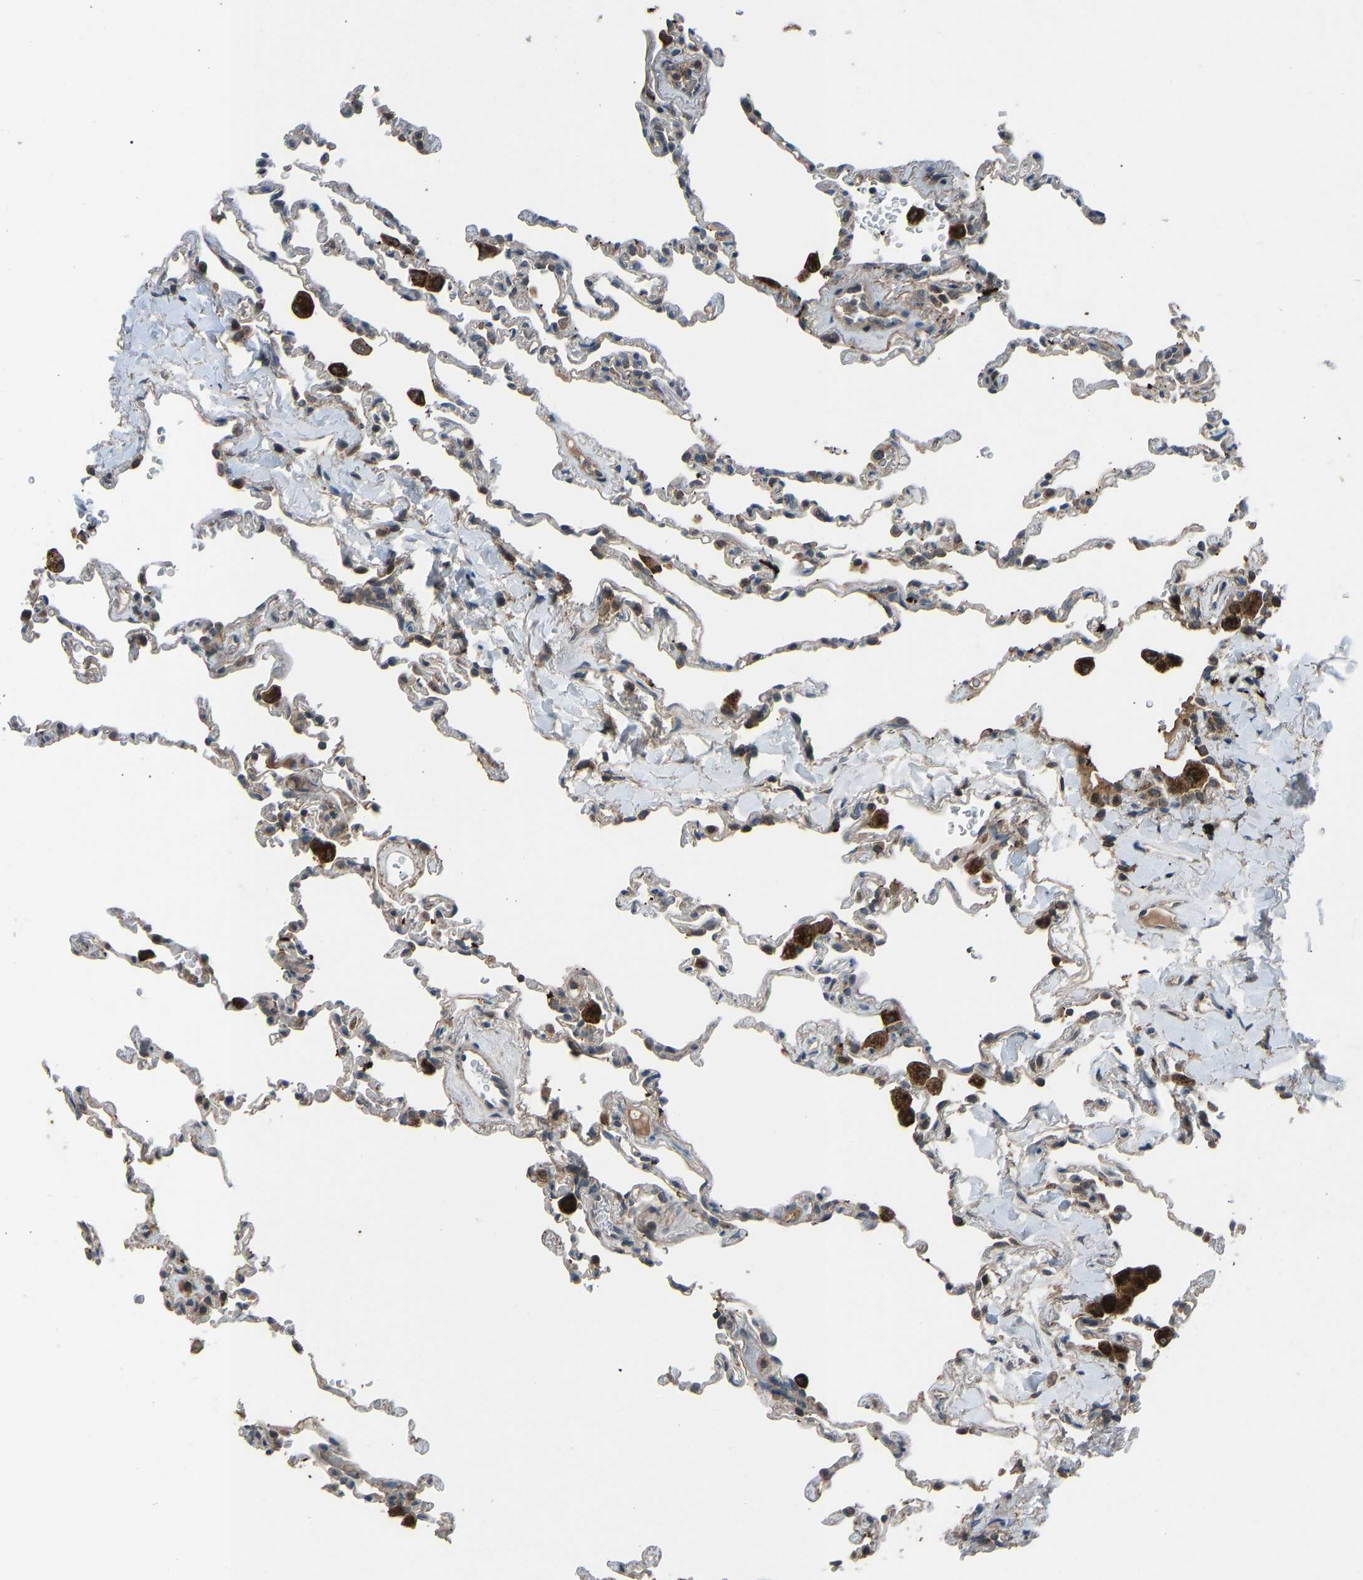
{"staining": {"intensity": "moderate", "quantity": "25%-75%", "location": "cytoplasmic/membranous"}, "tissue": "lung", "cell_type": "Alveolar cells", "image_type": "normal", "snomed": [{"axis": "morphology", "description": "Normal tissue, NOS"}, {"axis": "topography", "description": "Lung"}], "caption": "Alveolar cells display medium levels of moderate cytoplasmic/membranous expression in about 25%-75% of cells in unremarkable human lung. (DAB IHC with brightfield microscopy, high magnification).", "gene": "SLC43A1", "patient": {"sex": "male", "age": 59}}